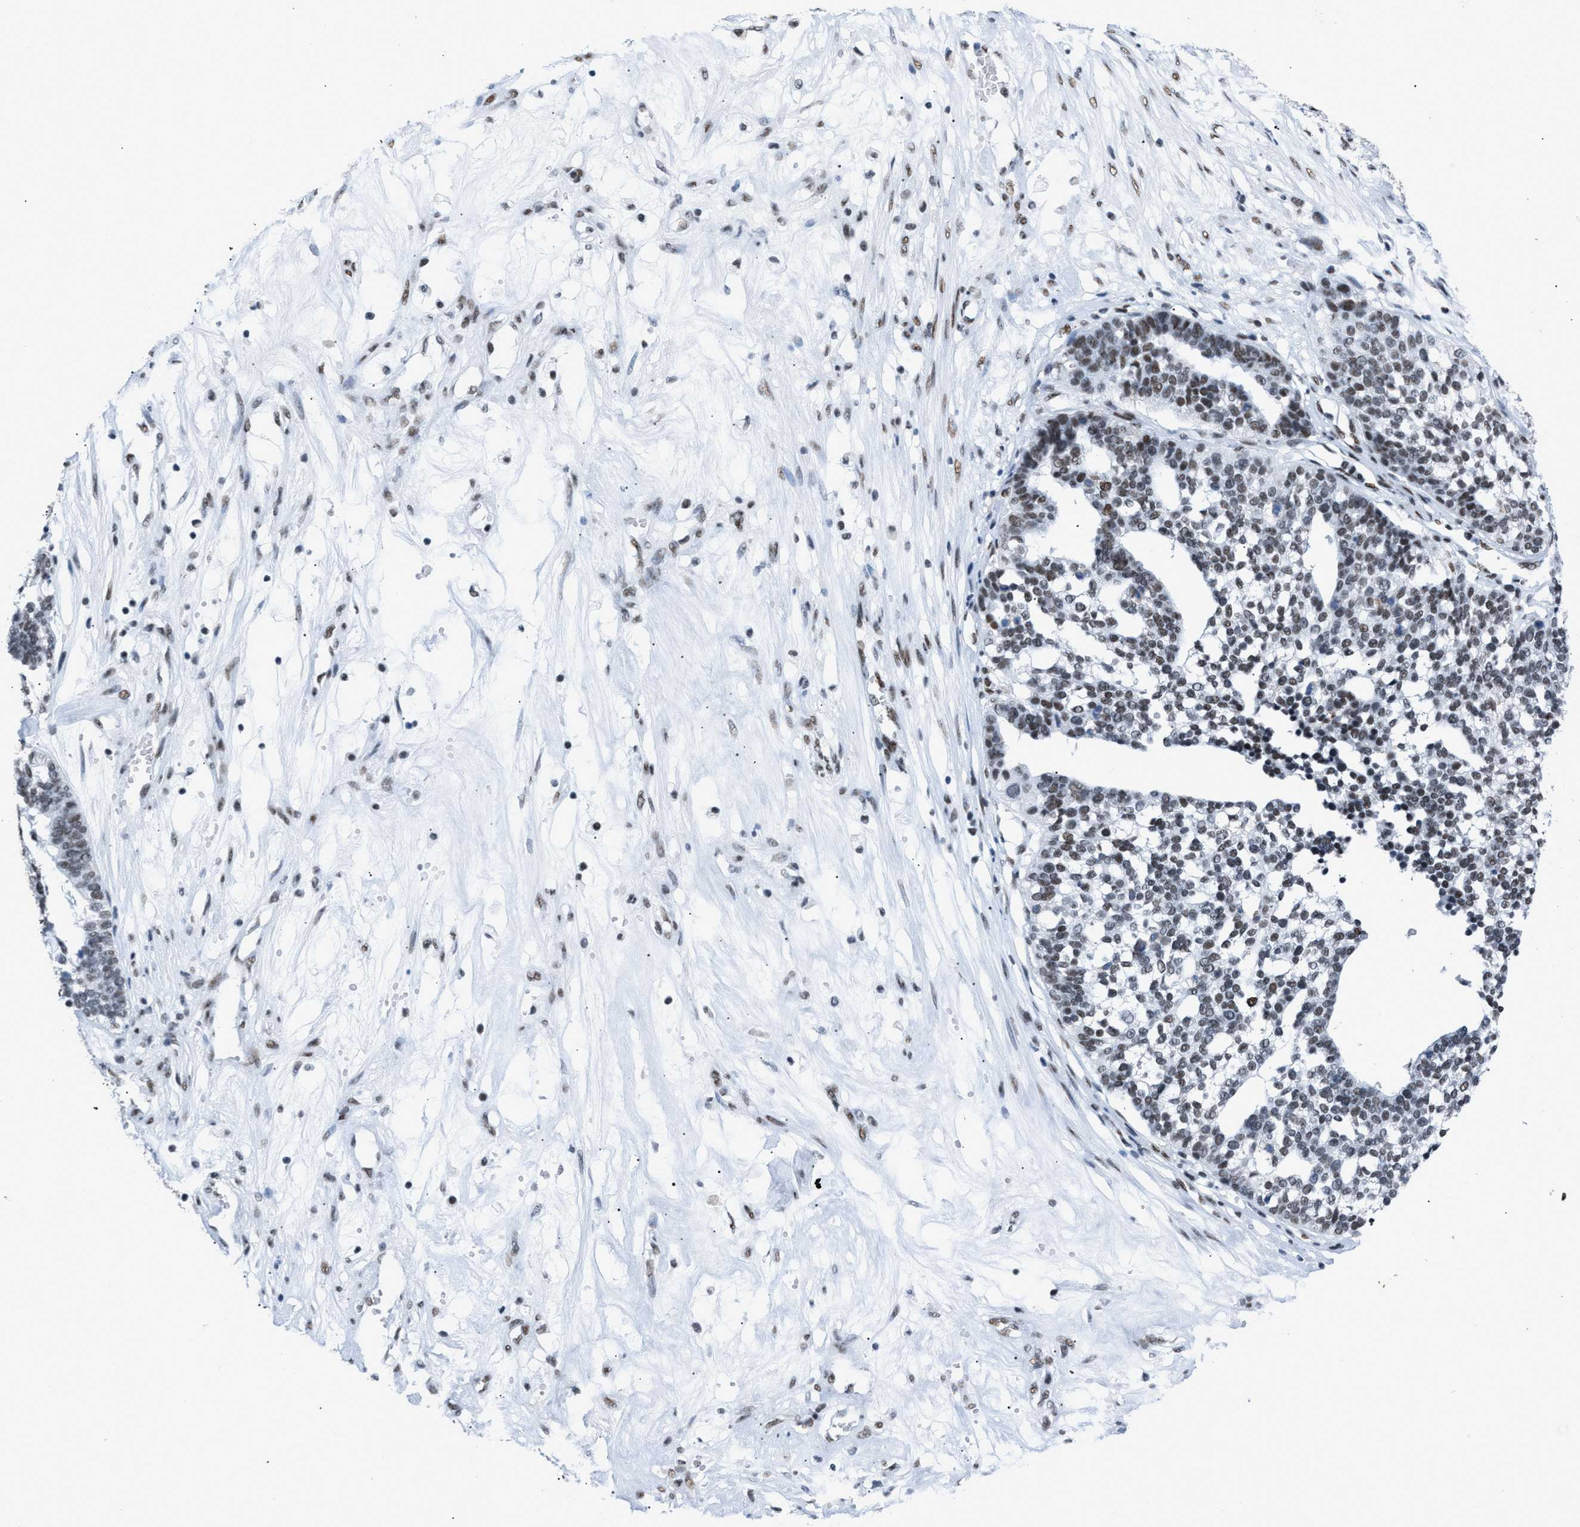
{"staining": {"intensity": "weak", "quantity": "25%-75%", "location": "nuclear"}, "tissue": "ovarian cancer", "cell_type": "Tumor cells", "image_type": "cancer", "snomed": [{"axis": "morphology", "description": "Cystadenocarcinoma, serous, NOS"}, {"axis": "topography", "description": "Ovary"}], "caption": "This image shows immunohistochemistry (IHC) staining of human serous cystadenocarcinoma (ovarian), with low weak nuclear positivity in about 25%-75% of tumor cells.", "gene": "CCAR2", "patient": {"sex": "female", "age": 59}}